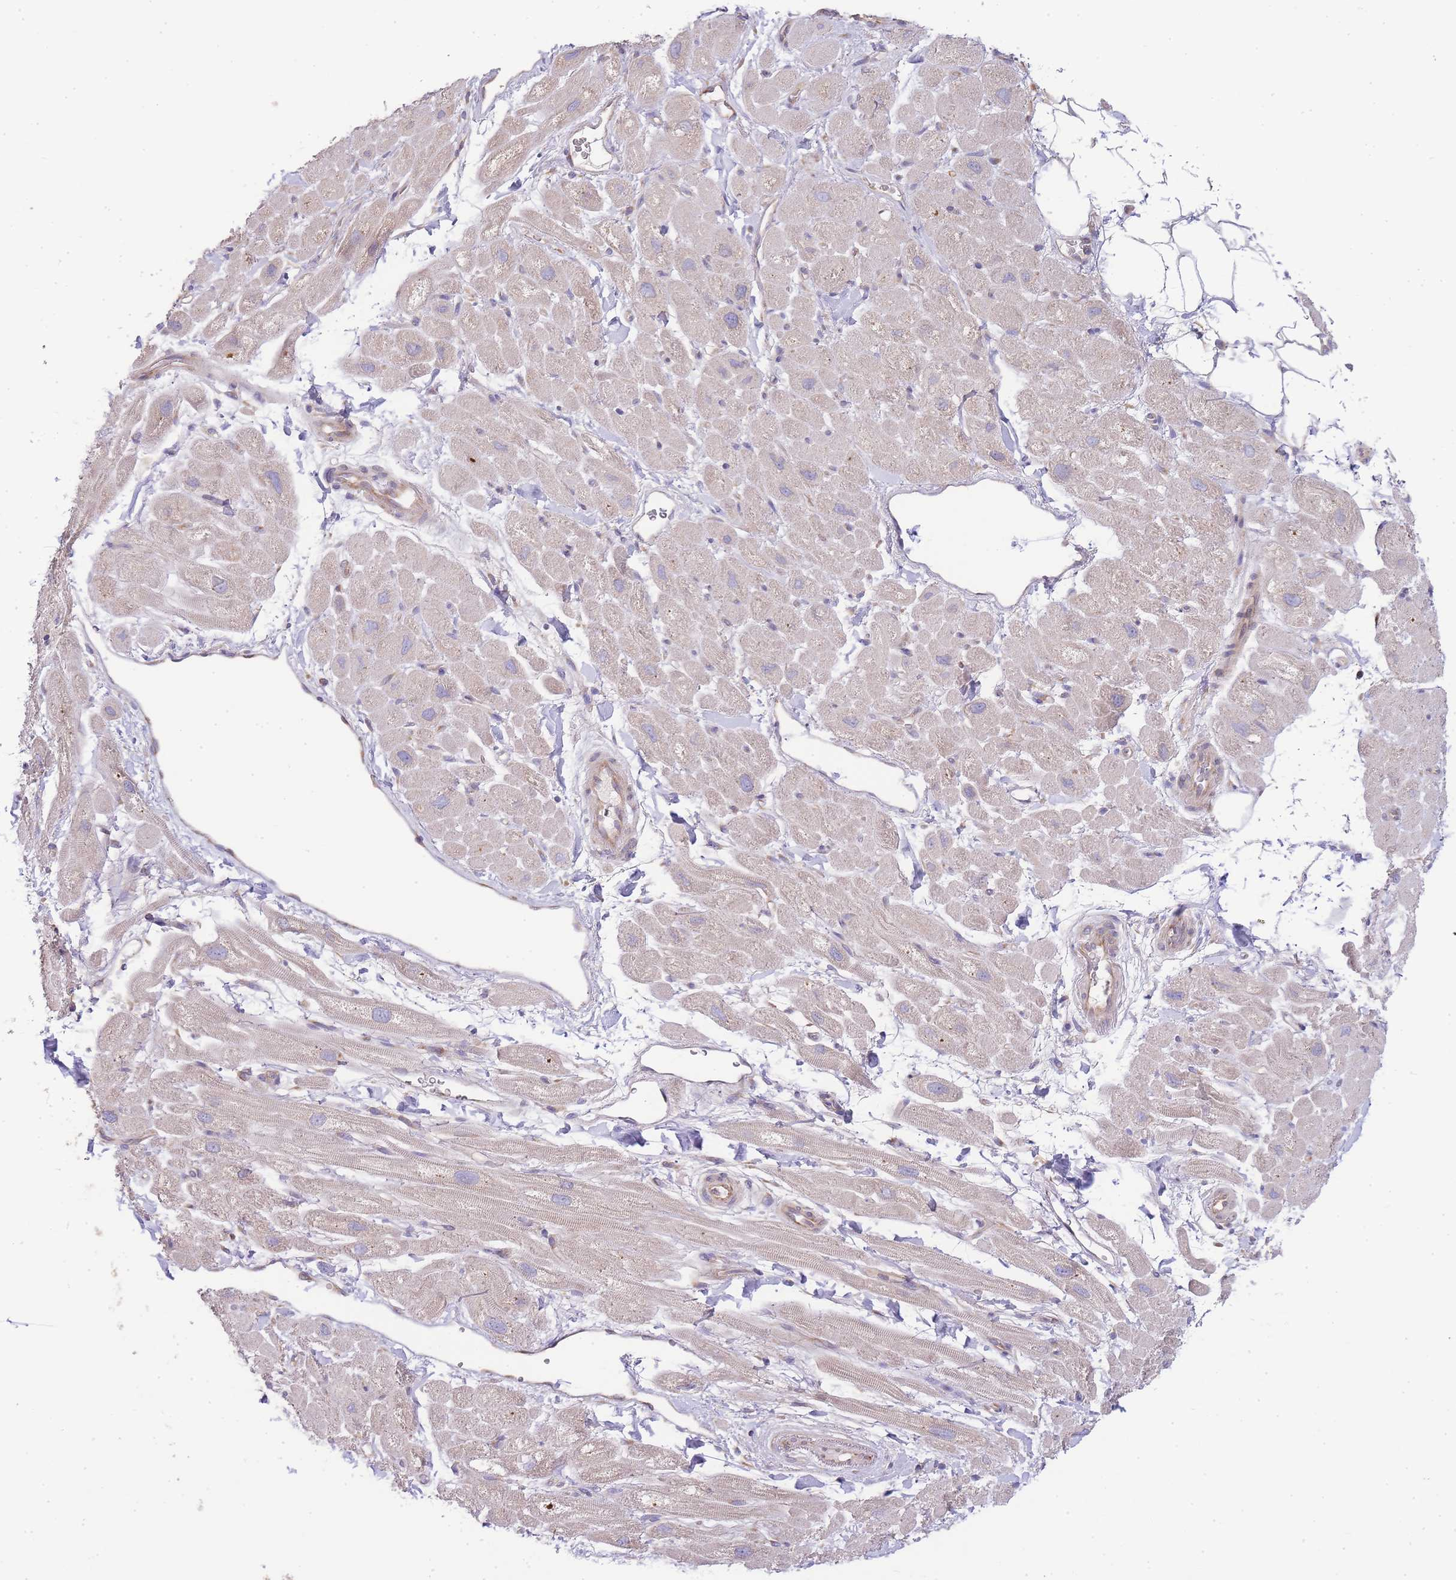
{"staining": {"intensity": "moderate", "quantity": "<25%", "location": "cytoplasmic/membranous"}, "tissue": "heart muscle", "cell_type": "Cardiomyocytes", "image_type": "normal", "snomed": [{"axis": "morphology", "description": "Normal tissue, NOS"}, {"axis": "topography", "description": "Heart"}], "caption": "A low amount of moderate cytoplasmic/membranous expression is identified in approximately <25% of cardiomyocytes in unremarkable heart muscle. The staining is performed using DAB brown chromogen to label protein expression. The nuclei are counter-stained blue using hematoxylin.", "gene": "BEX1", "patient": {"sex": "male", "age": 65}}